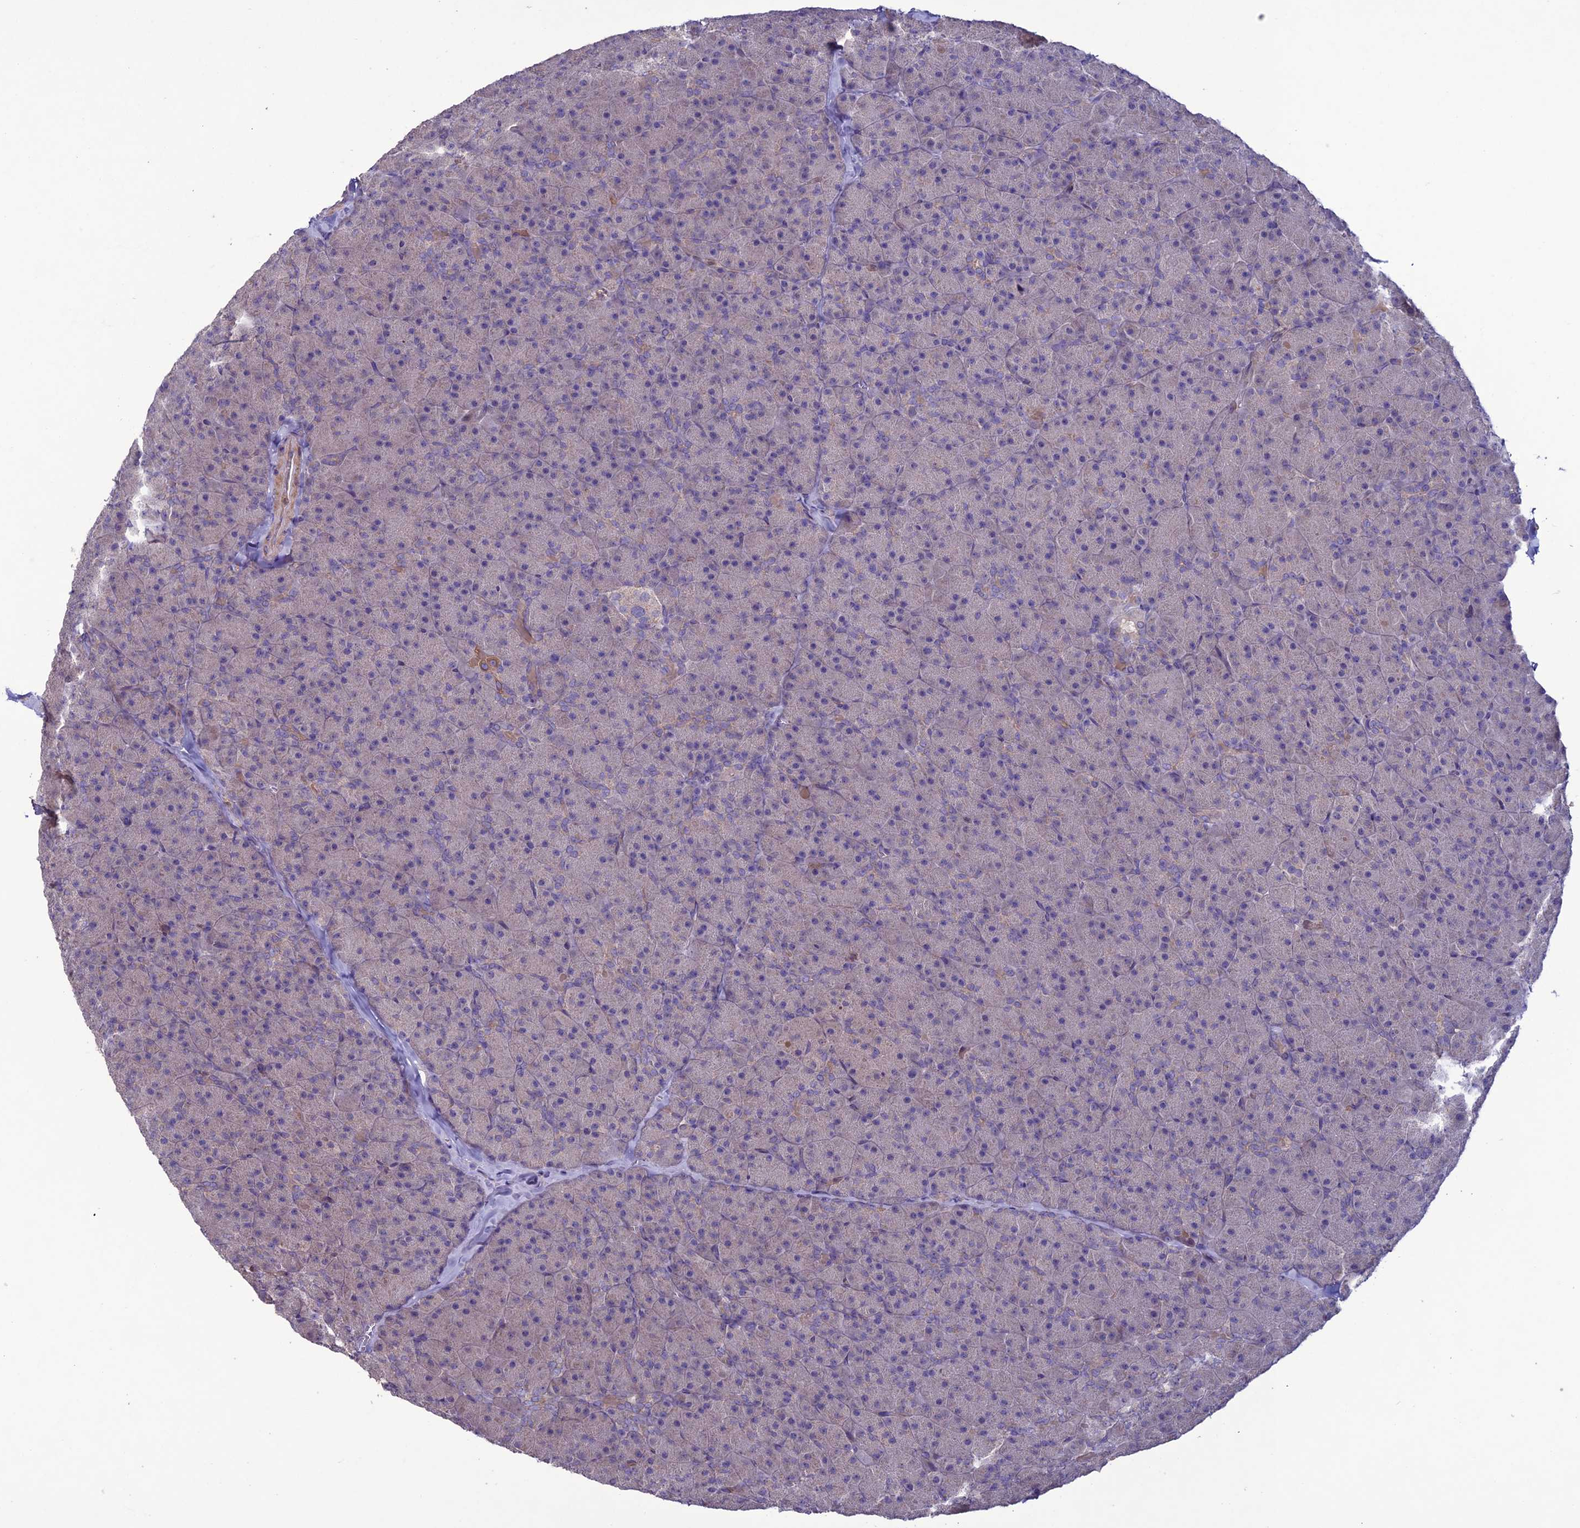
{"staining": {"intensity": "moderate", "quantity": "<25%", "location": "cytoplasmic/membranous"}, "tissue": "pancreas", "cell_type": "Exocrine glandular cells", "image_type": "normal", "snomed": [{"axis": "morphology", "description": "Normal tissue, NOS"}, {"axis": "topography", "description": "Pancreas"}], "caption": "Brown immunohistochemical staining in benign human pancreas shows moderate cytoplasmic/membranous staining in about <25% of exocrine glandular cells.", "gene": "C2orf76", "patient": {"sex": "male", "age": 36}}